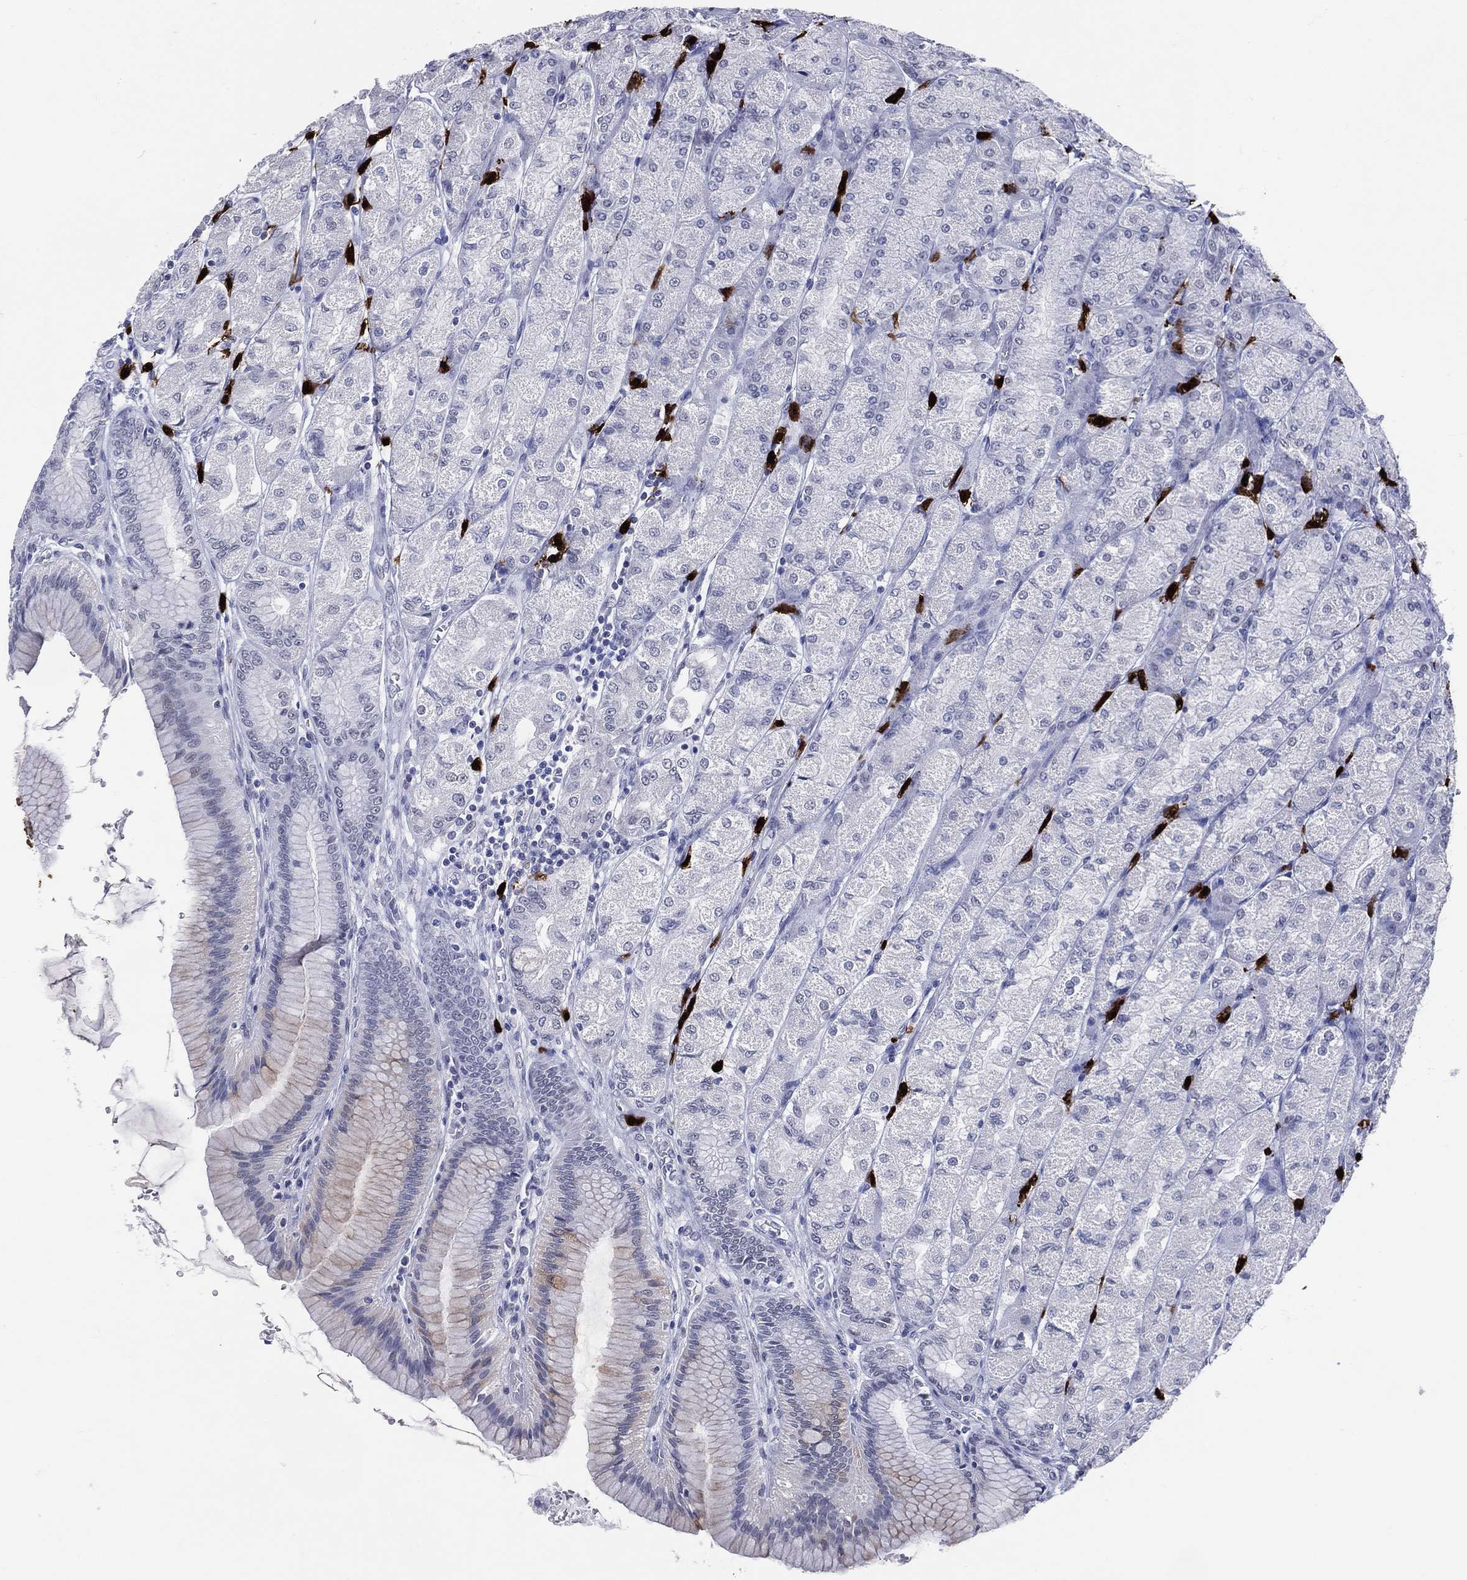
{"staining": {"intensity": "weak", "quantity": "<25%", "location": "cytoplasmic/membranous"}, "tissue": "stomach", "cell_type": "Glandular cells", "image_type": "normal", "snomed": [{"axis": "morphology", "description": "Normal tissue, NOS"}, {"axis": "morphology", "description": "Adenocarcinoma, NOS"}, {"axis": "morphology", "description": "Adenocarcinoma, High grade"}, {"axis": "topography", "description": "Stomach, upper"}, {"axis": "topography", "description": "Stomach"}], "caption": "DAB (3,3'-diaminobenzidine) immunohistochemical staining of normal stomach shows no significant staining in glandular cells. Brightfield microscopy of immunohistochemistry (IHC) stained with DAB (3,3'-diaminobenzidine) (brown) and hematoxylin (blue), captured at high magnification.", "gene": "CFAP58", "patient": {"sex": "female", "age": 65}}